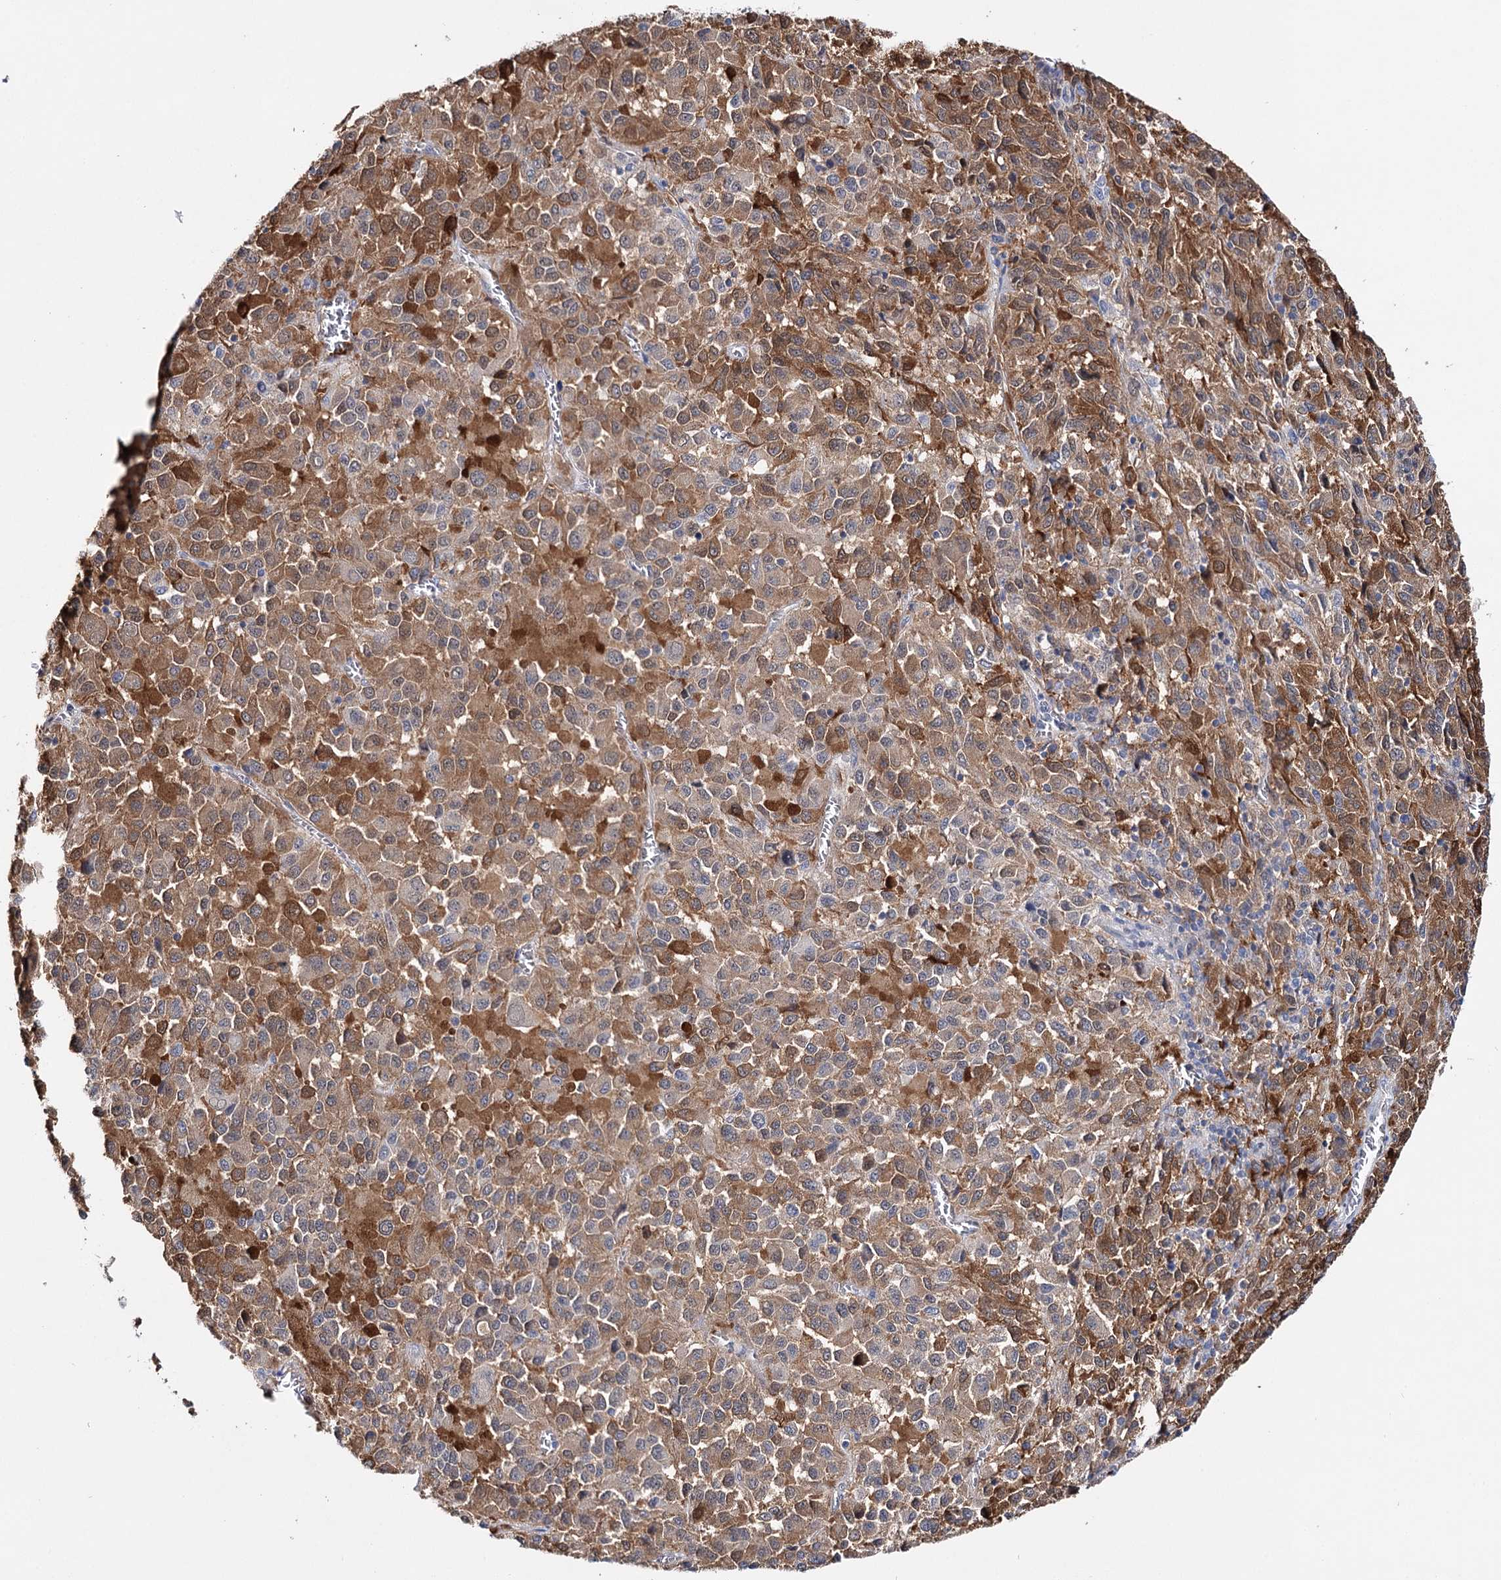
{"staining": {"intensity": "moderate", "quantity": ">75%", "location": "cytoplasmic/membranous,nuclear"}, "tissue": "melanoma", "cell_type": "Tumor cells", "image_type": "cancer", "snomed": [{"axis": "morphology", "description": "Malignant melanoma, Metastatic site"}, {"axis": "topography", "description": "Lung"}], "caption": "Human melanoma stained with a brown dye displays moderate cytoplasmic/membranous and nuclear positive staining in approximately >75% of tumor cells.", "gene": "CFAP46", "patient": {"sex": "male", "age": 64}}